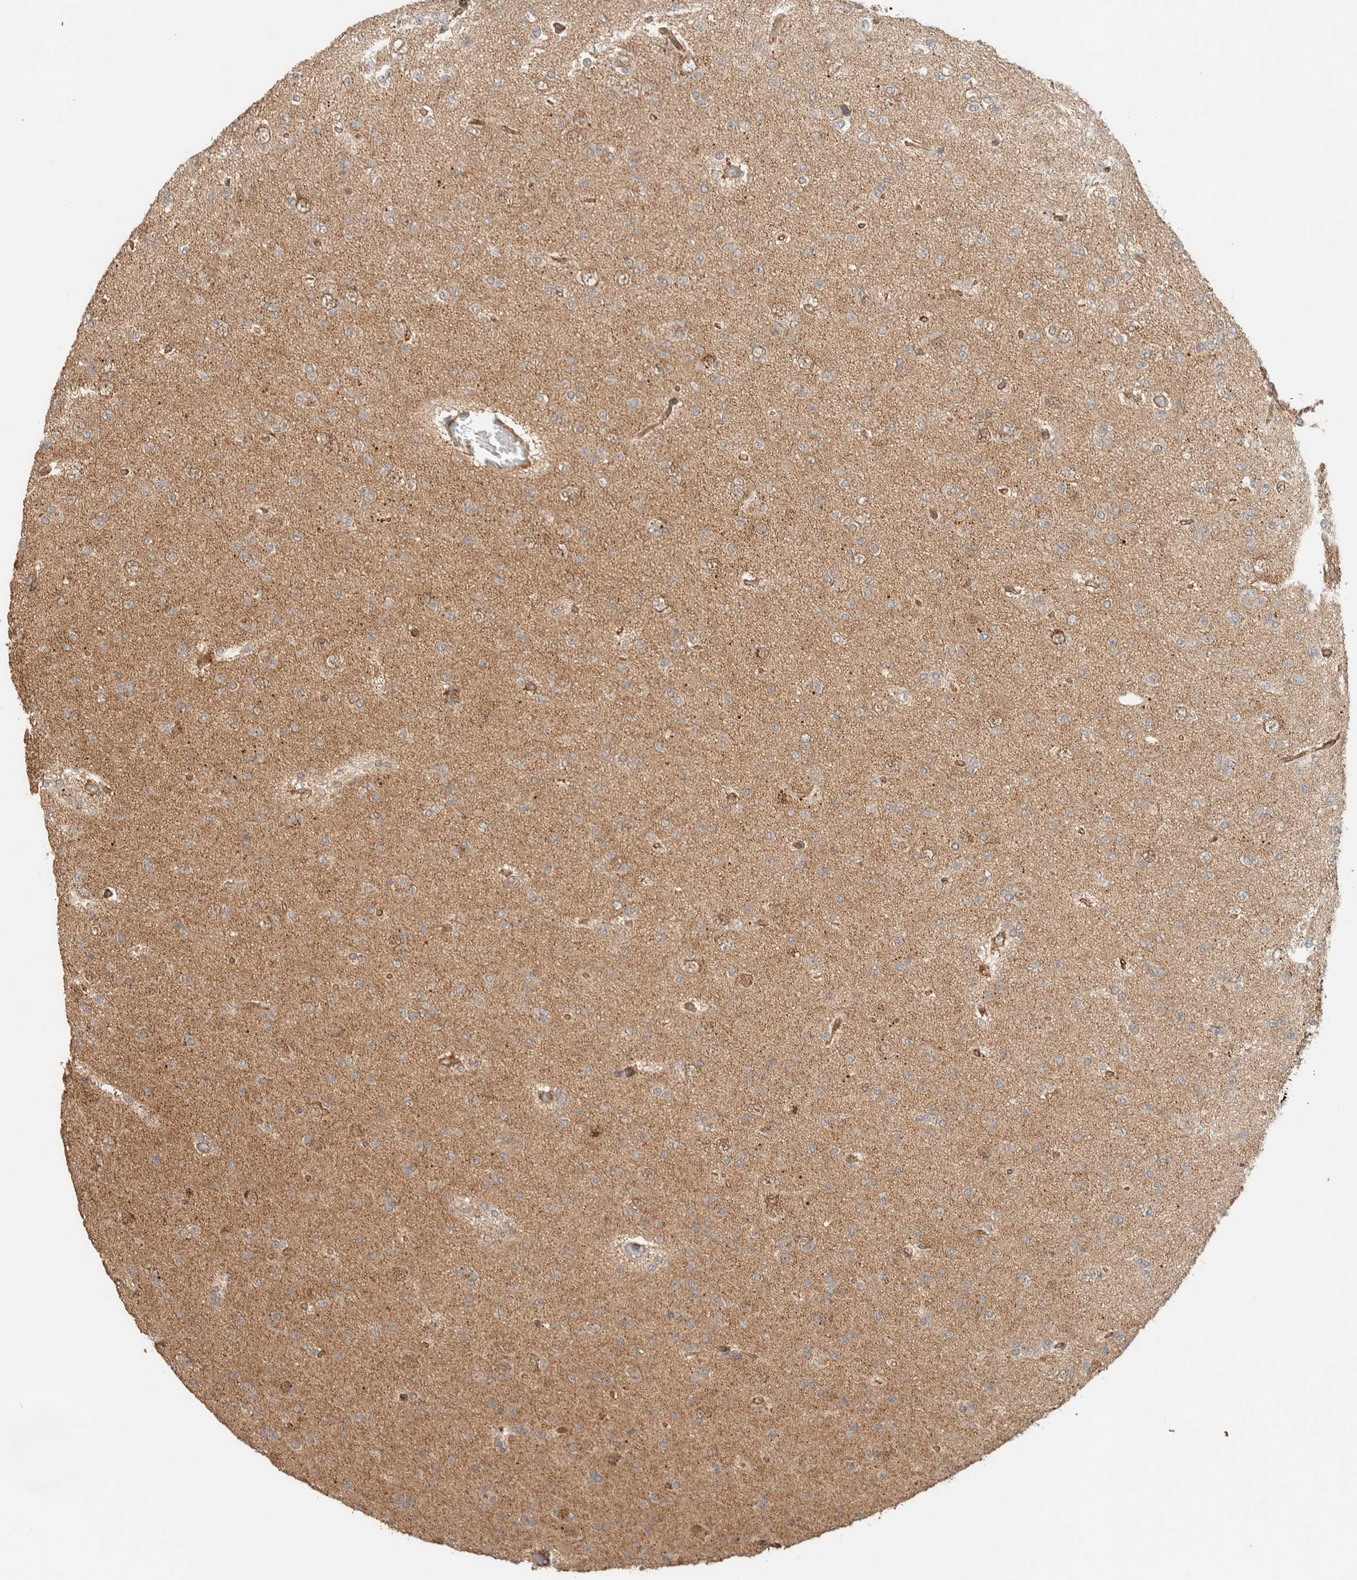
{"staining": {"intensity": "moderate", "quantity": "25%-75%", "location": "cytoplasmic/membranous"}, "tissue": "glioma", "cell_type": "Tumor cells", "image_type": "cancer", "snomed": [{"axis": "morphology", "description": "Glioma, malignant, Low grade"}, {"axis": "topography", "description": "Brain"}], "caption": "Immunohistochemical staining of glioma displays medium levels of moderate cytoplasmic/membranous expression in about 25%-75% of tumor cells.", "gene": "ZNF567", "patient": {"sex": "female", "age": 22}}